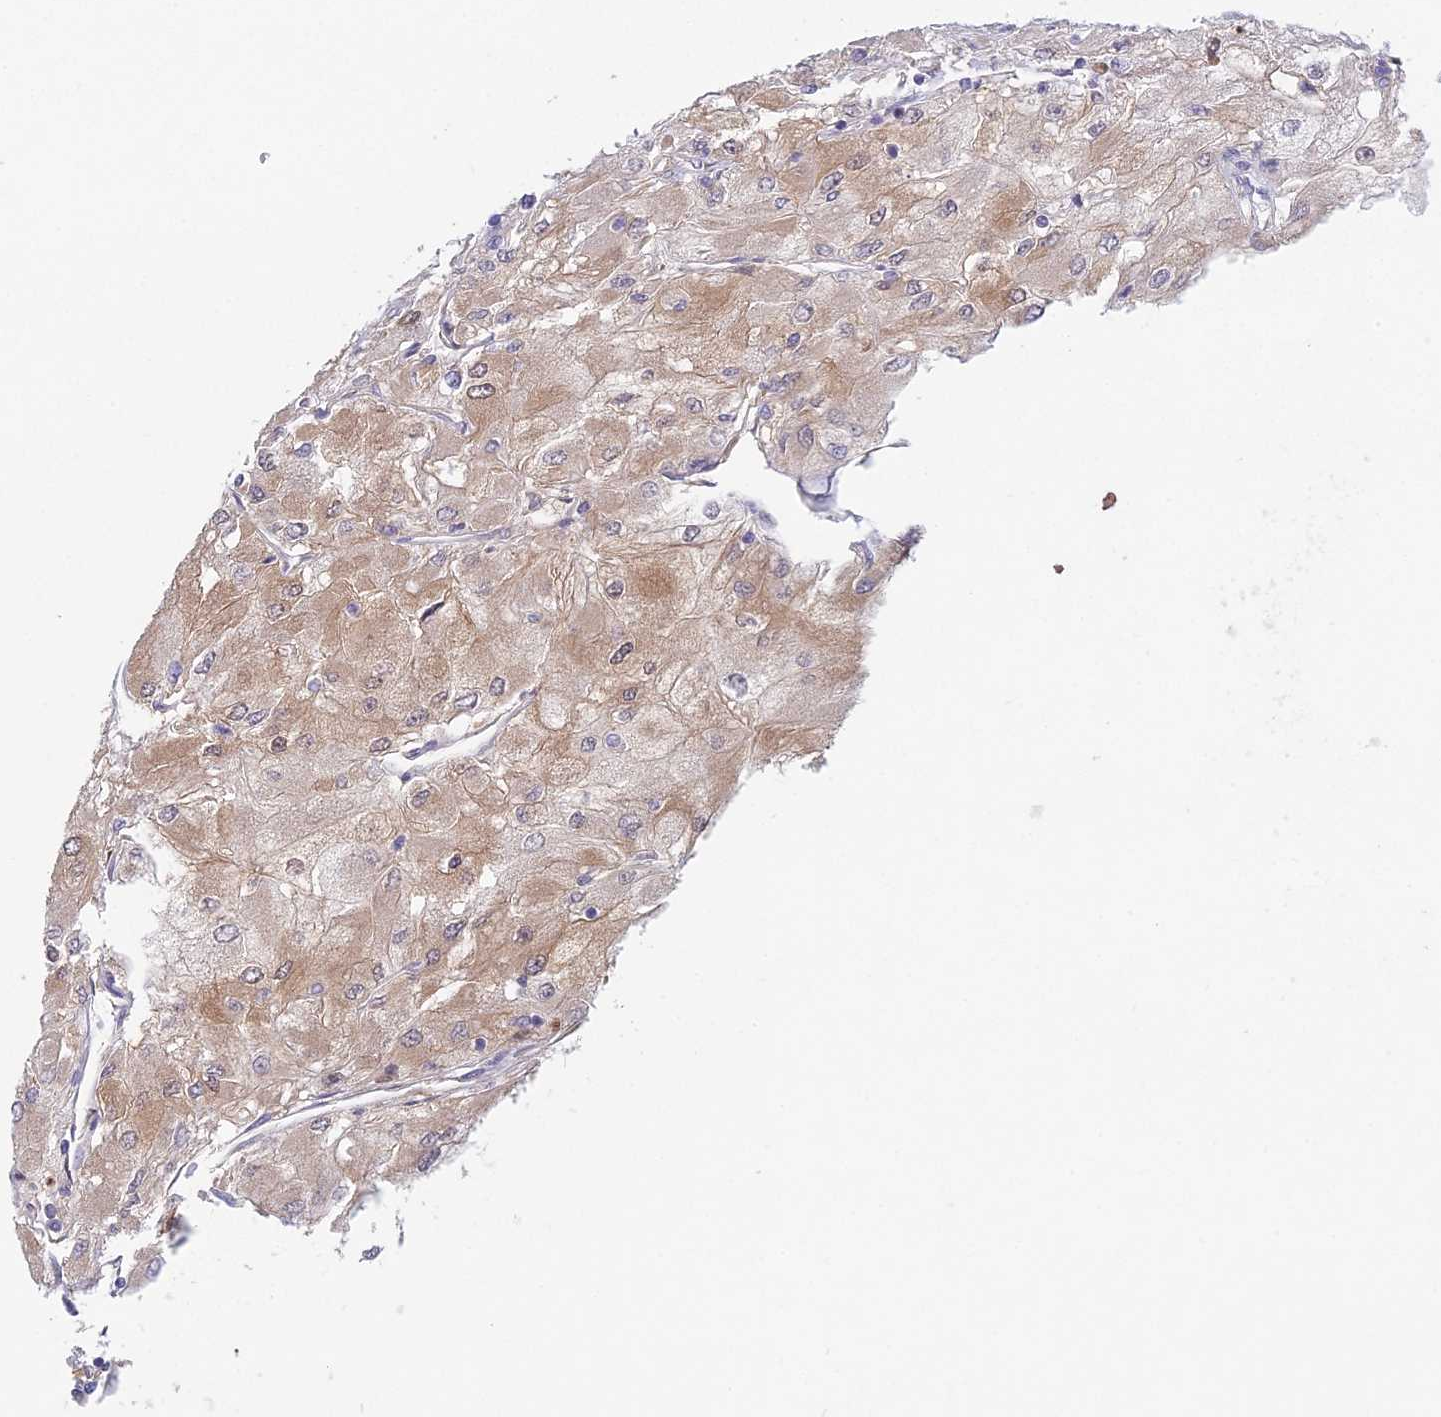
{"staining": {"intensity": "weak", "quantity": "25%-75%", "location": "cytoplasmic/membranous,nuclear"}, "tissue": "renal cancer", "cell_type": "Tumor cells", "image_type": "cancer", "snomed": [{"axis": "morphology", "description": "Adenocarcinoma, NOS"}, {"axis": "topography", "description": "Kidney"}], "caption": "Protein analysis of adenocarcinoma (renal) tissue shows weak cytoplasmic/membranous and nuclear positivity in approximately 25%-75% of tumor cells.", "gene": "METTL26", "patient": {"sex": "male", "age": 80}}